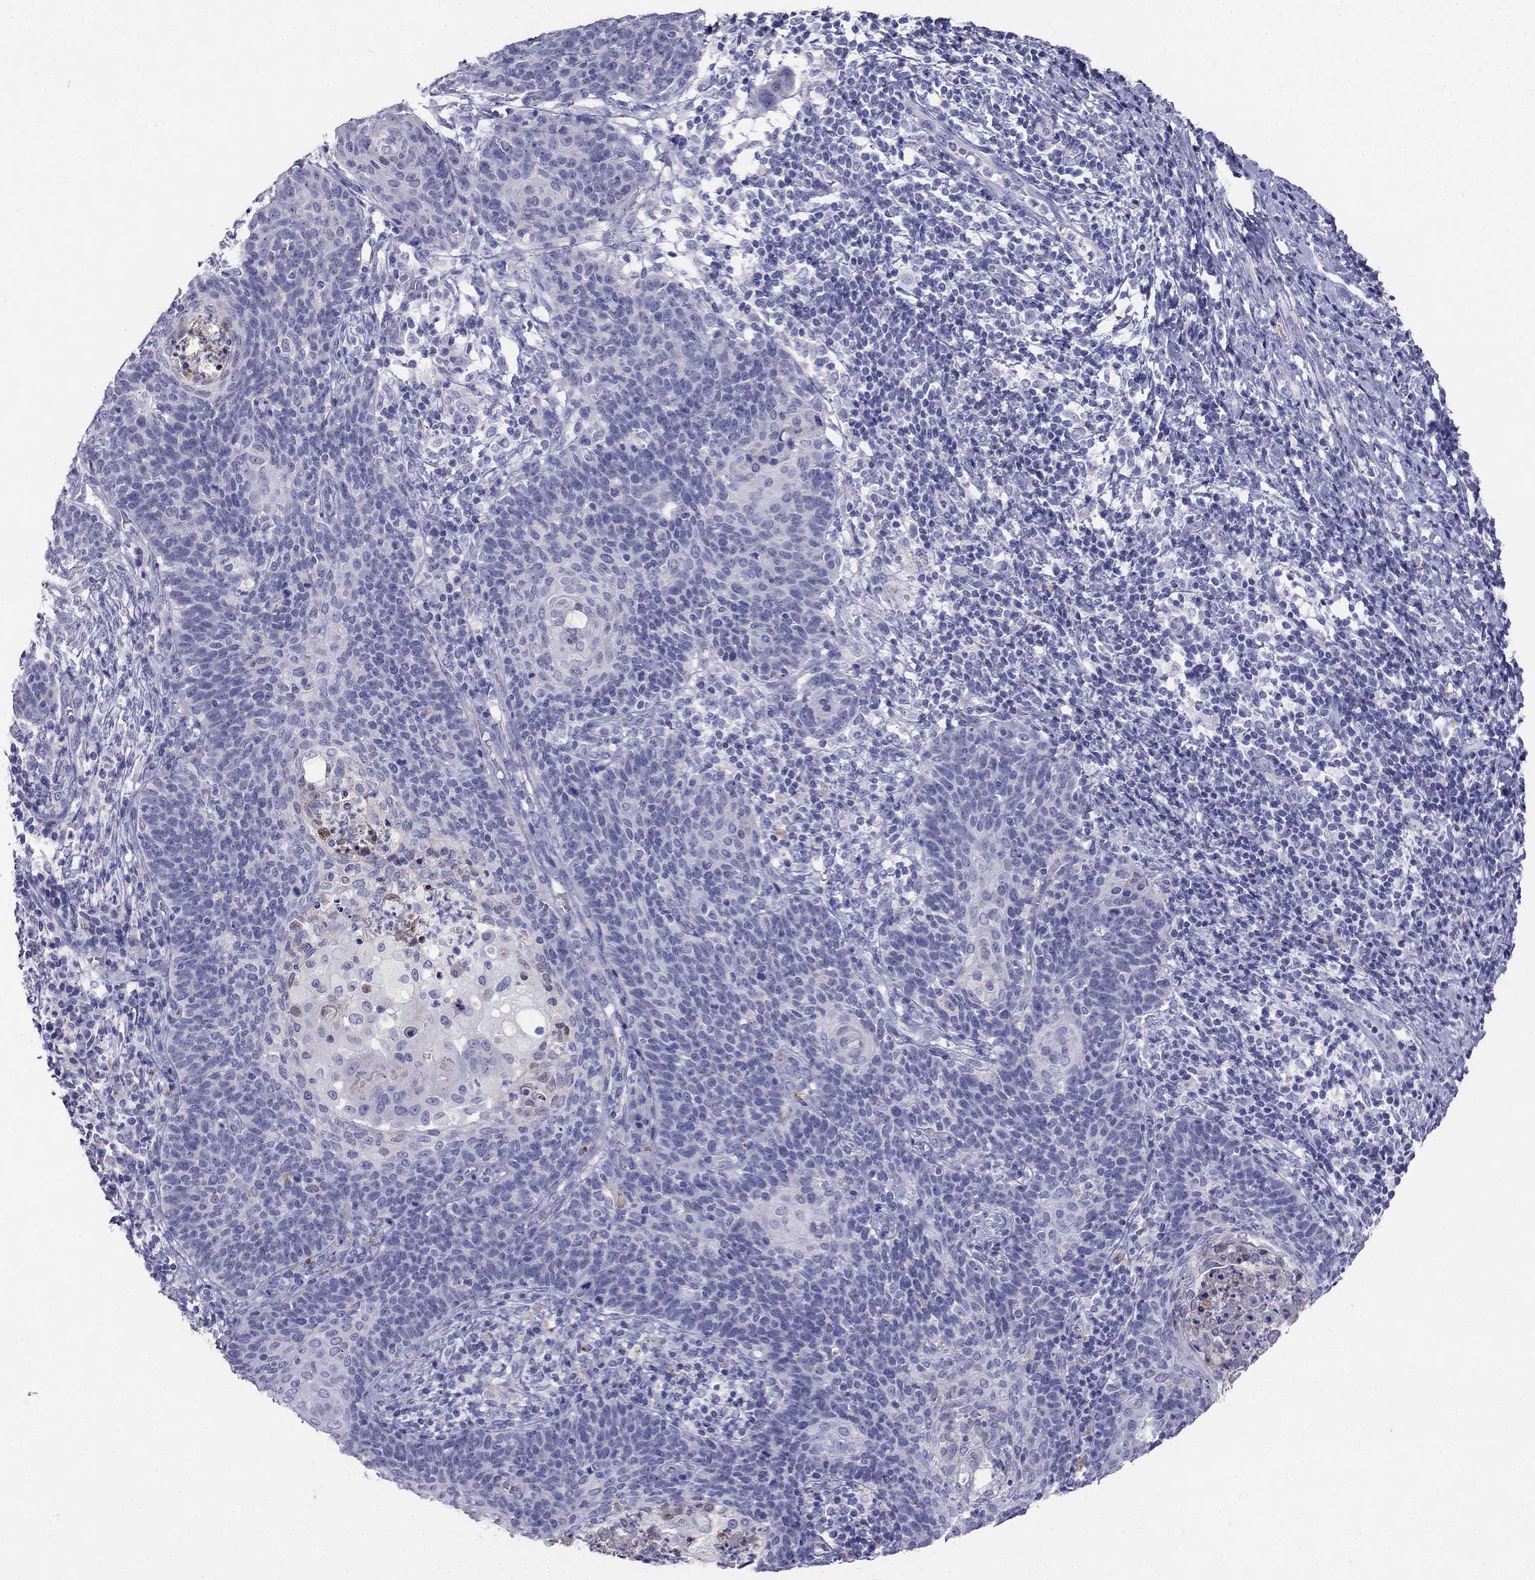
{"staining": {"intensity": "negative", "quantity": "none", "location": "none"}, "tissue": "cervical cancer", "cell_type": "Tumor cells", "image_type": "cancer", "snomed": [{"axis": "morphology", "description": "Squamous cell carcinoma, NOS"}, {"axis": "topography", "description": "Cervix"}], "caption": "The photomicrograph shows no significant positivity in tumor cells of cervical squamous cell carcinoma.", "gene": "ALOXE3", "patient": {"sex": "female", "age": 39}}